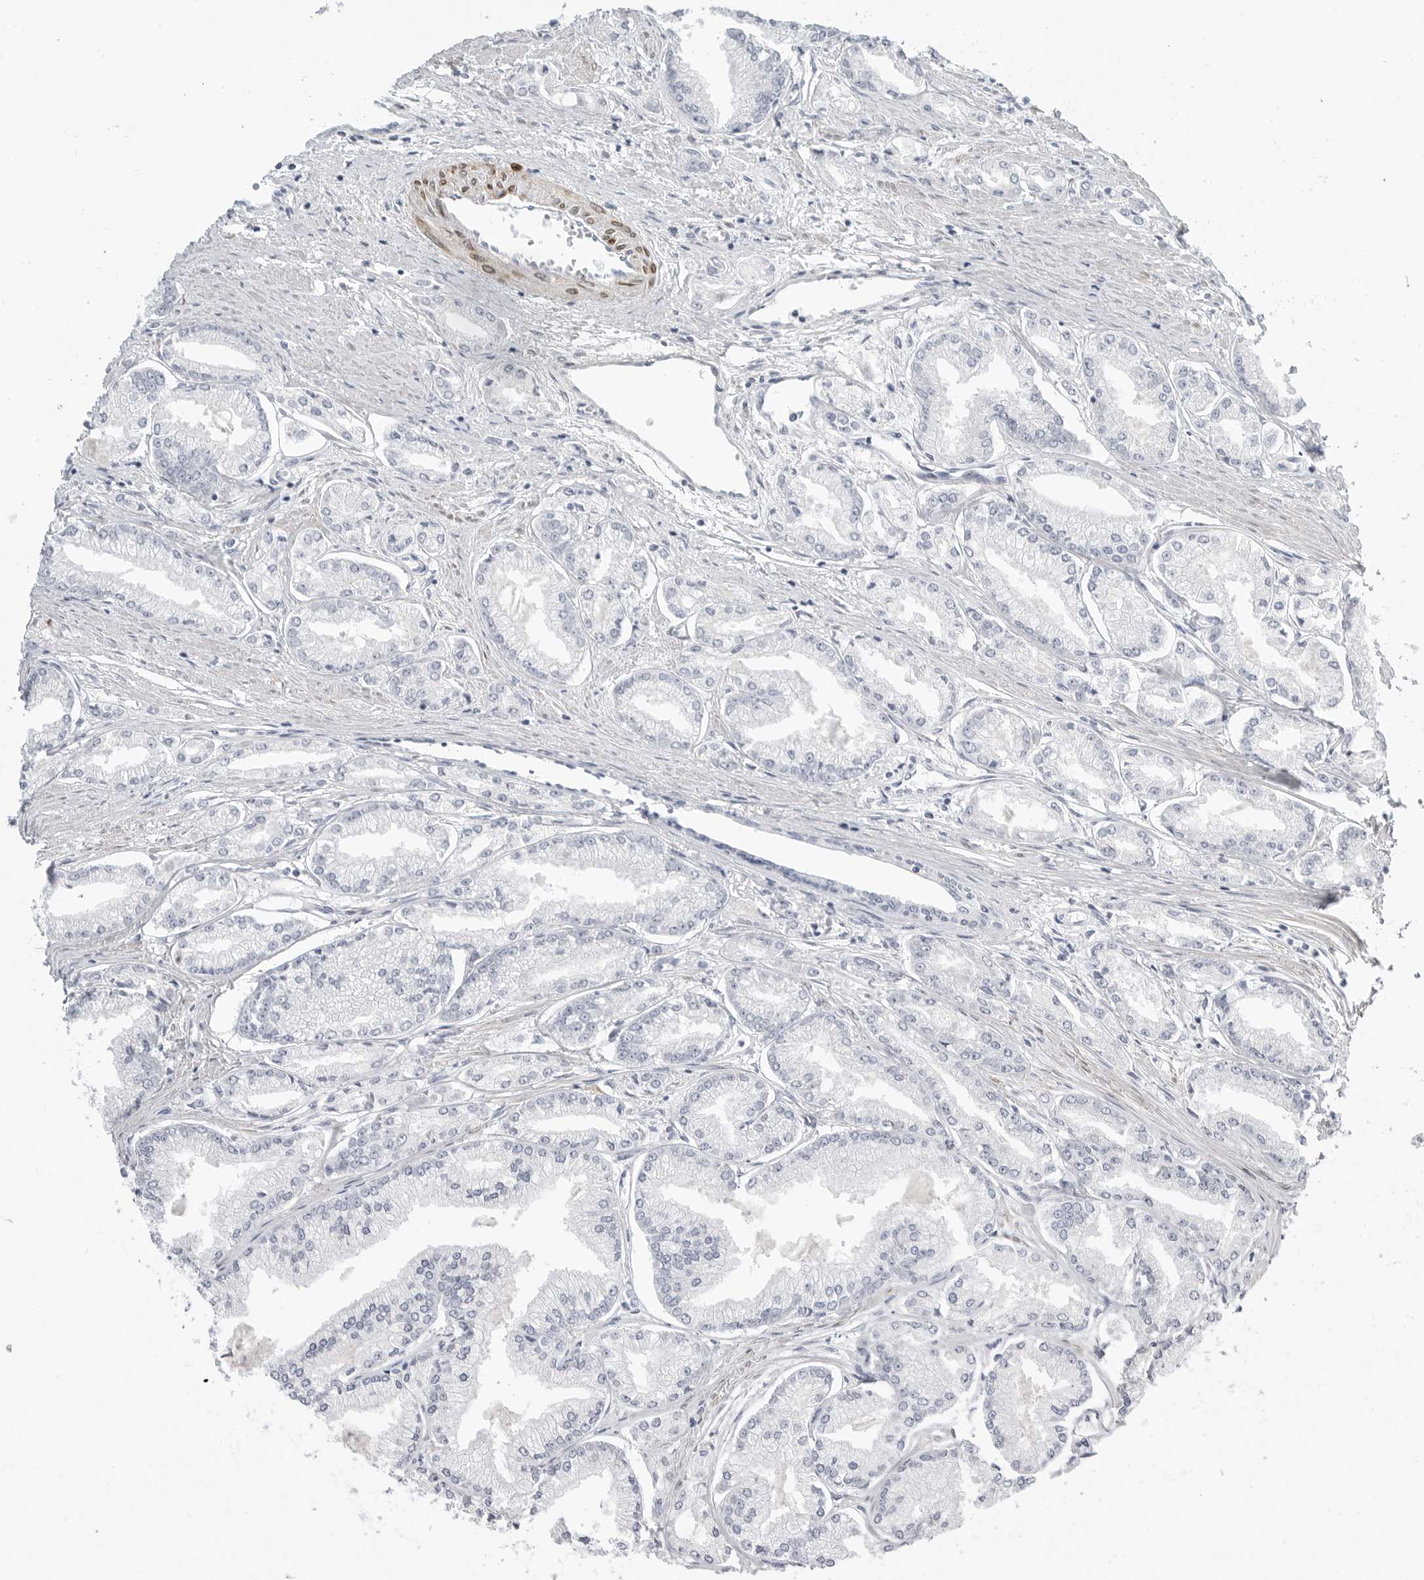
{"staining": {"intensity": "negative", "quantity": "none", "location": "none"}, "tissue": "prostate cancer", "cell_type": "Tumor cells", "image_type": "cancer", "snomed": [{"axis": "morphology", "description": "Adenocarcinoma, Low grade"}, {"axis": "topography", "description": "Prostate"}], "caption": "Prostate low-grade adenocarcinoma stained for a protein using immunohistochemistry shows no expression tumor cells.", "gene": "PLN", "patient": {"sex": "male", "age": 52}}